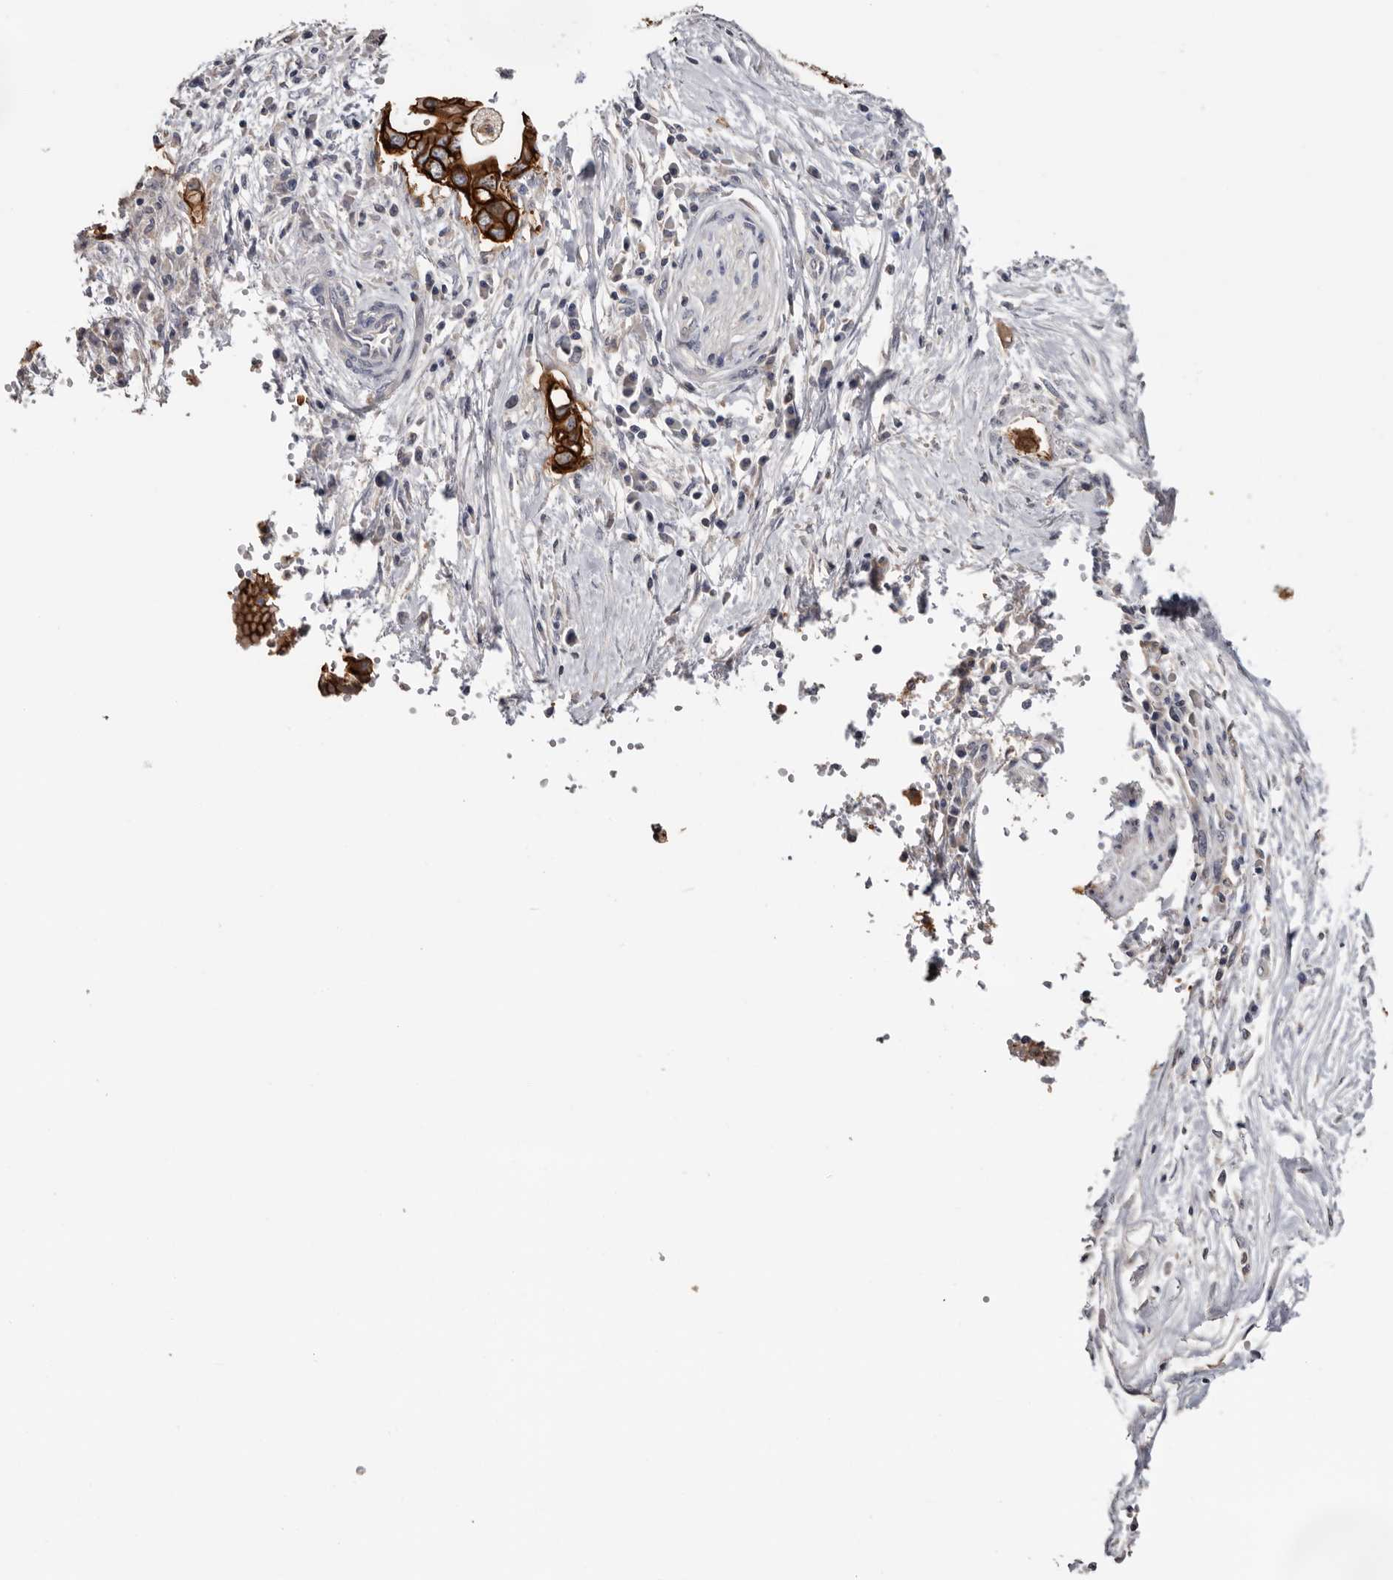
{"staining": {"intensity": "strong", "quantity": ">75%", "location": "cytoplasmic/membranous"}, "tissue": "pancreatic cancer", "cell_type": "Tumor cells", "image_type": "cancer", "snomed": [{"axis": "morphology", "description": "Adenocarcinoma, NOS"}, {"axis": "topography", "description": "Pancreas"}], "caption": "Immunohistochemistry (DAB) staining of pancreatic adenocarcinoma displays strong cytoplasmic/membranous protein staining in approximately >75% of tumor cells.", "gene": "S100A14", "patient": {"sex": "female", "age": 73}}